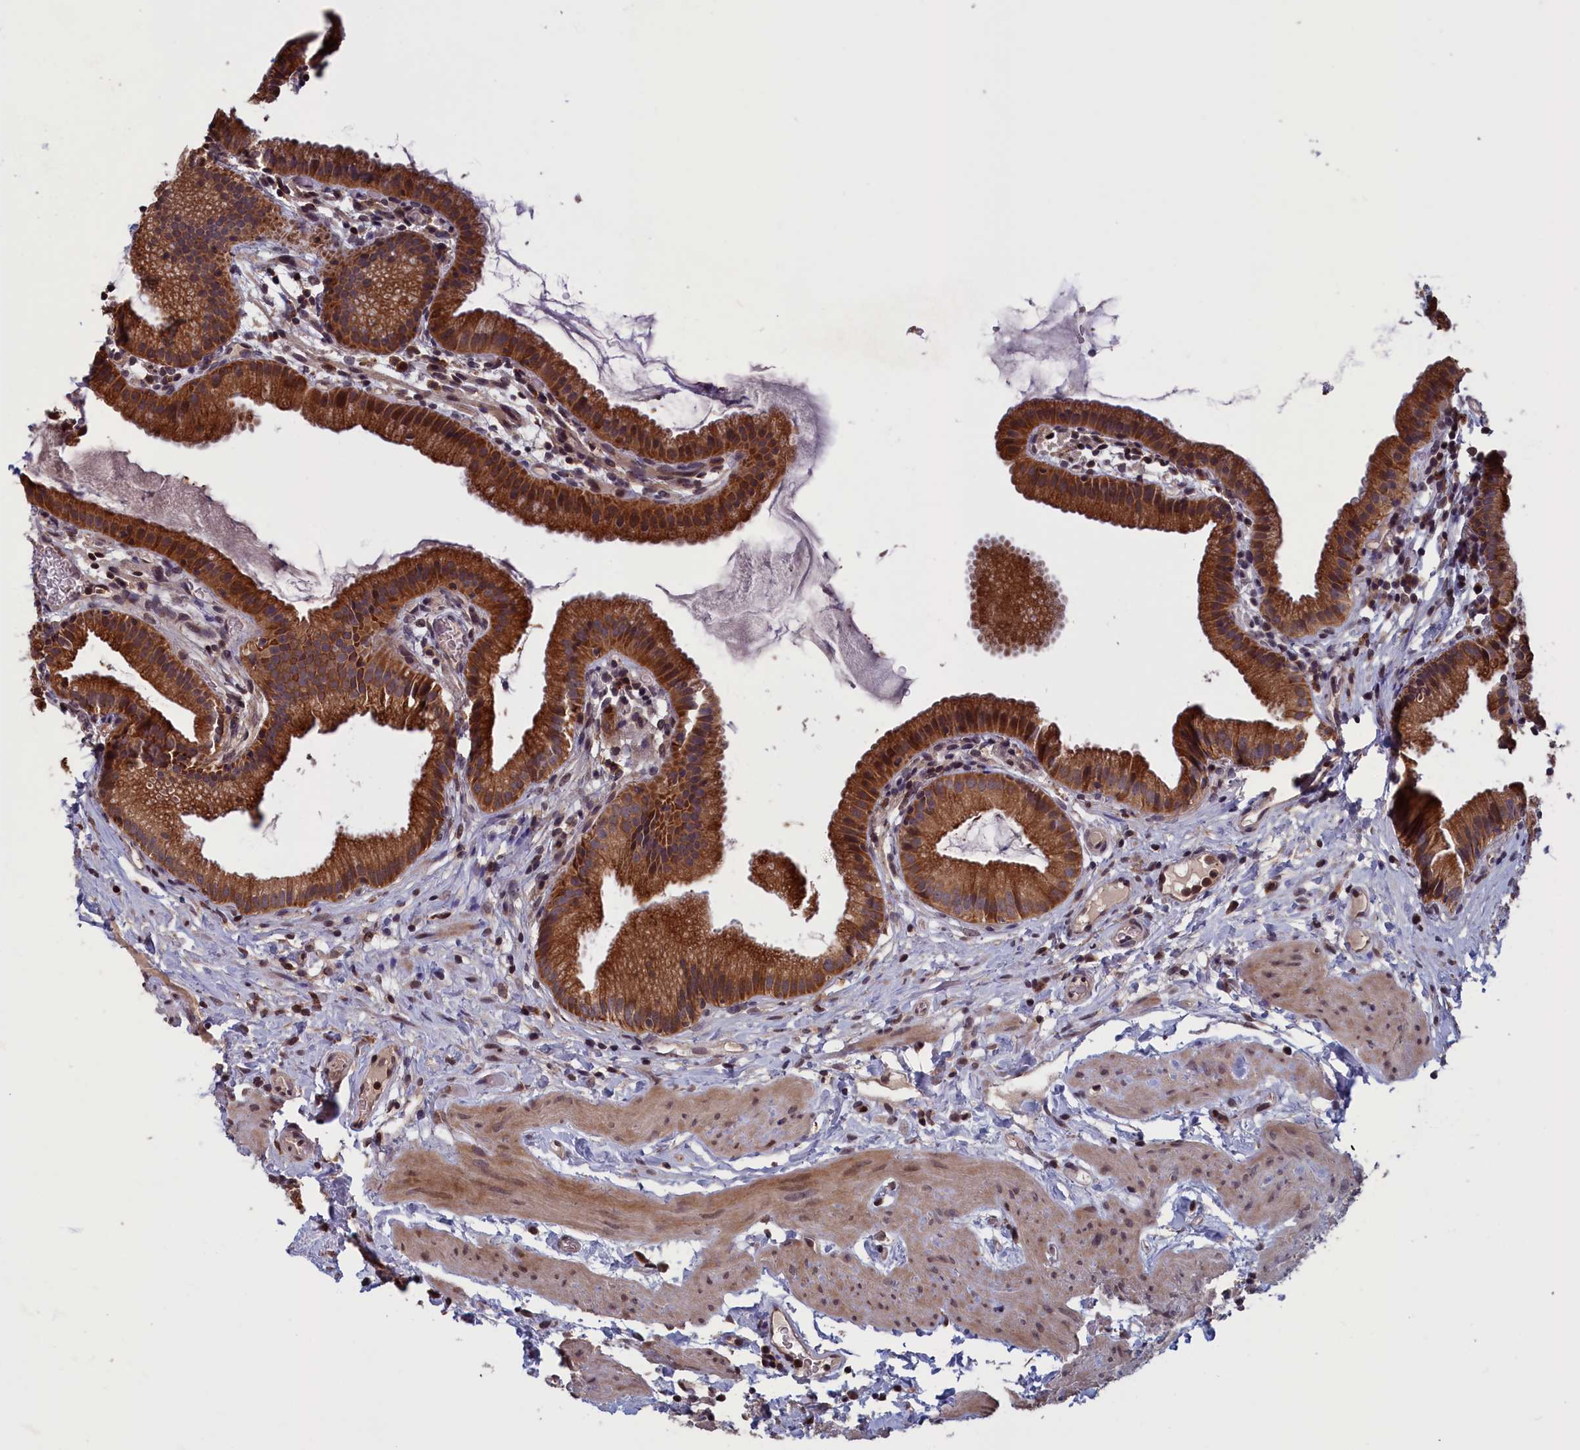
{"staining": {"intensity": "strong", "quantity": ">75%", "location": "cytoplasmic/membranous,nuclear"}, "tissue": "gallbladder", "cell_type": "Glandular cells", "image_type": "normal", "snomed": [{"axis": "morphology", "description": "Normal tissue, NOS"}, {"axis": "topography", "description": "Gallbladder"}], "caption": "Protein staining by immunohistochemistry demonstrates strong cytoplasmic/membranous,nuclear staining in approximately >75% of glandular cells in normal gallbladder. The staining was performed using DAB (3,3'-diaminobenzidine) to visualize the protein expression in brown, while the nuclei were stained in blue with hematoxylin (Magnification: 20x).", "gene": "CACTIN", "patient": {"sex": "female", "age": 46}}